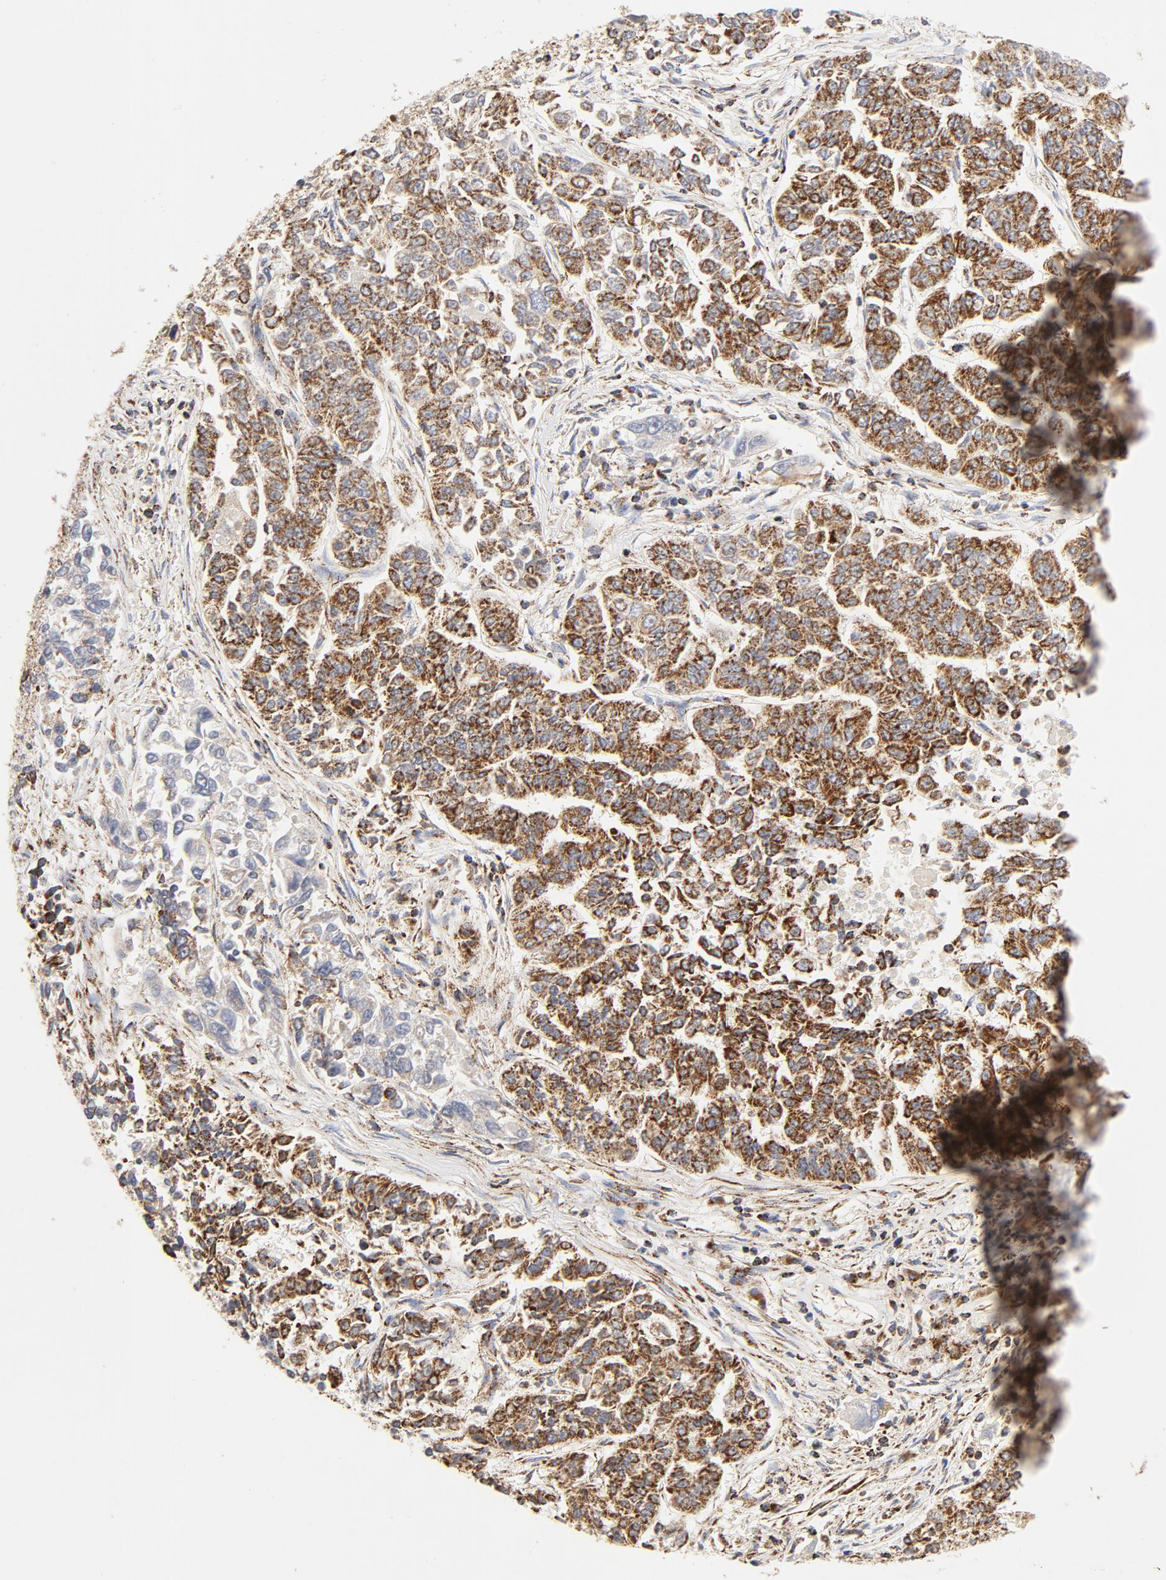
{"staining": {"intensity": "strong", "quantity": ">75%", "location": "cytoplasmic/membranous"}, "tissue": "lung cancer", "cell_type": "Tumor cells", "image_type": "cancer", "snomed": [{"axis": "morphology", "description": "Adenocarcinoma, NOS"}, {"axis": "topography", "description": "Lung"}], "caption": "Tumor cells demonstrate high levels of strong cytoplasmic/membranous staining in approximately >75% of cells in human lung cancer.", "gene": "PCNX4", "patient": {"sex": "male", "age": 84}}